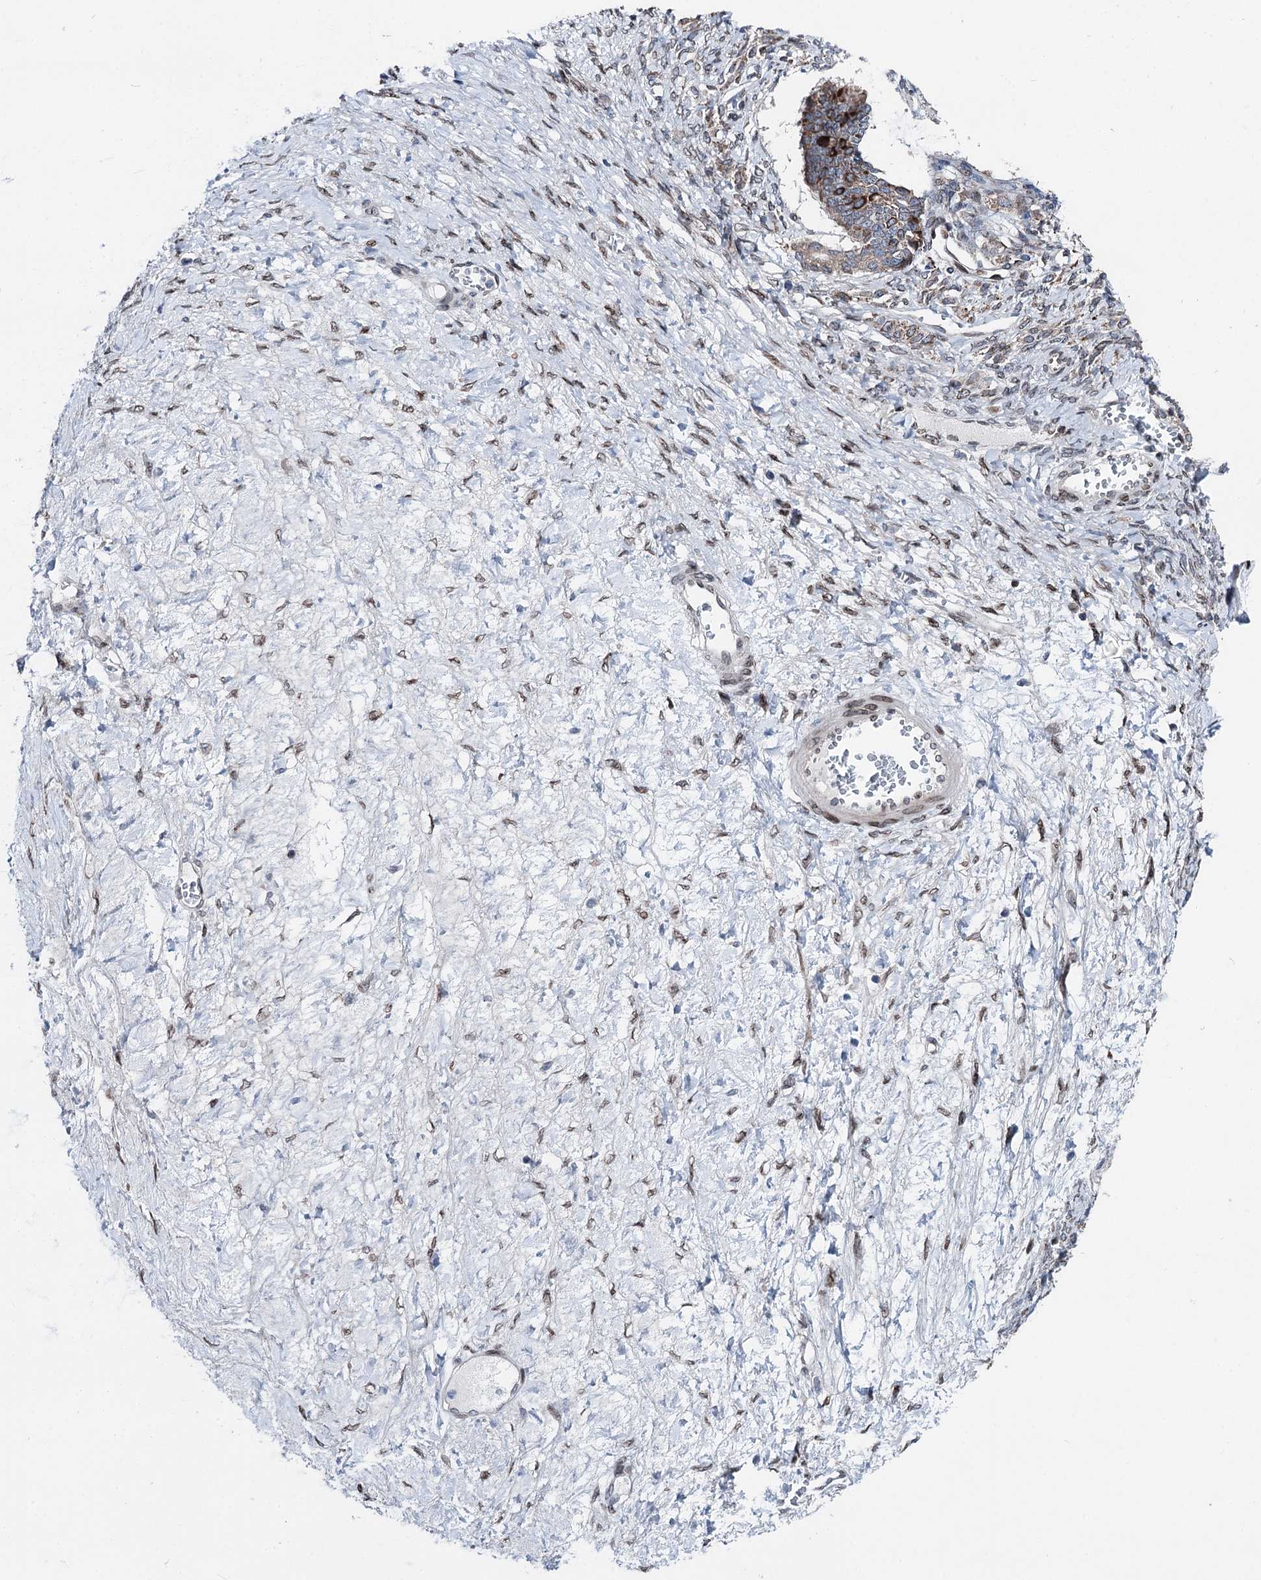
{"staining": {"intensity": "moderate", "quantity": ">75%", "location": "cytoplasmic/membranous"}, "tissue": "ovarian cancer", "cell_type": "Tumor cells", "image_type": "cancer", "snomed": [{"axis": "morphology", "description": "Cystadenocarcinoma, mucinous, NOS"}, {"axis": "topography", "description": "Ovary"}], "caption": "A micrograph of human ovarian cancer stained for a protein reveals moderate cytoplasmic/membranous brown staining in tumor cells.", "gene": "MRPL14", "patient": {"sex": "female", "age": 73}}